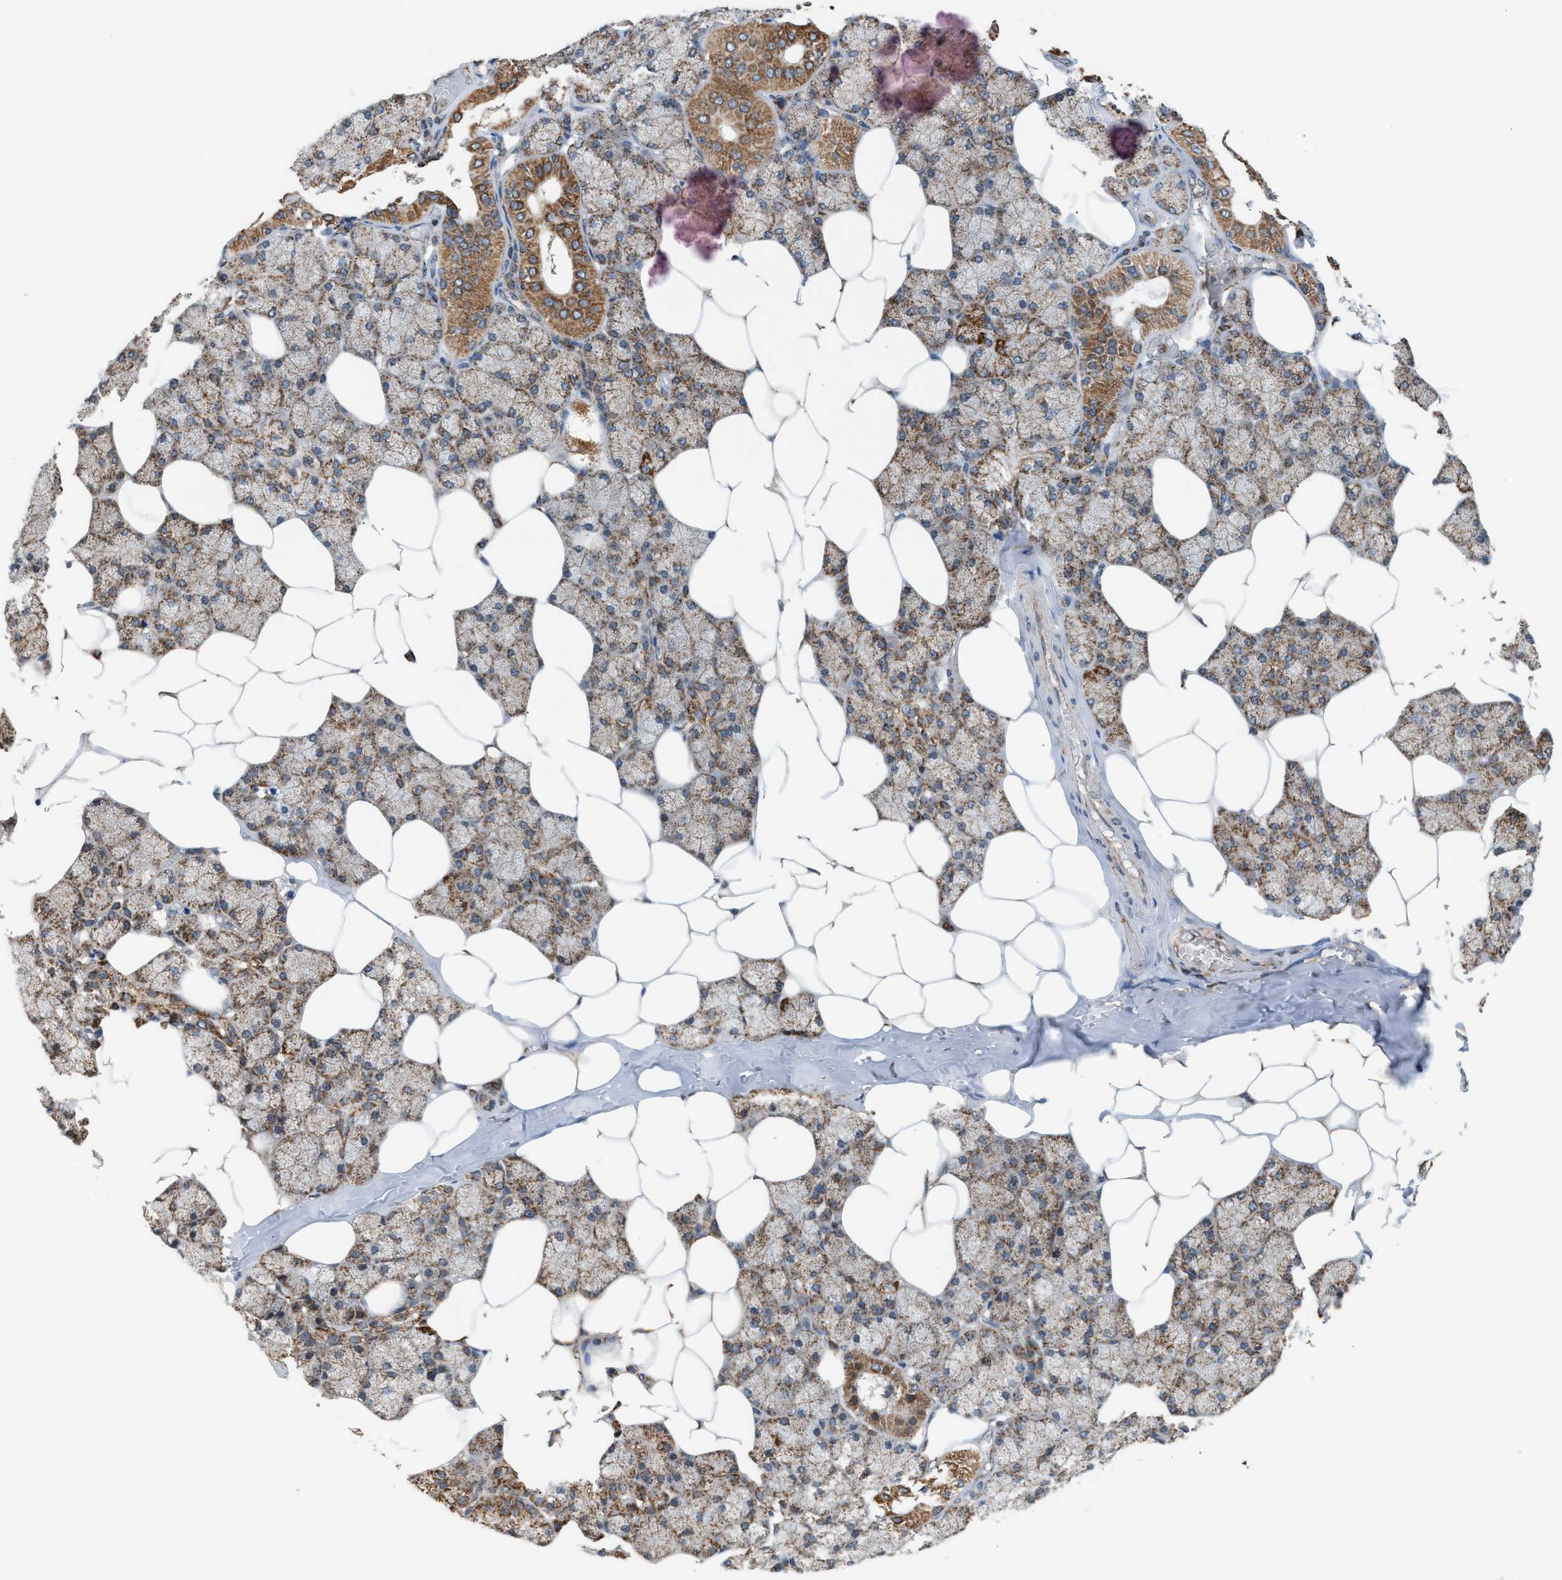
{"staining": {"intensity": "moderate", "quantity": ">75%", "location": "cytoplasmic/membranous"}, "tissue": "salivary gland", "cell_type": "Glandular cells", "image_type": "normal", "snomed": [{"axis": "morphology", "description": "Normal tissue, NOS"}, {"axis": "topography", "description": "Salivary gland"}], "caption": "Immunohistochemistry image of benign human salivary gland stained for a protein (brown), which demonstrates medium levels of moderate cytoplasmic/membranous positivity in about >75% of glandular cells.", "gene": "SGSM2", "patient": {"sex": "male", "age": 62}}